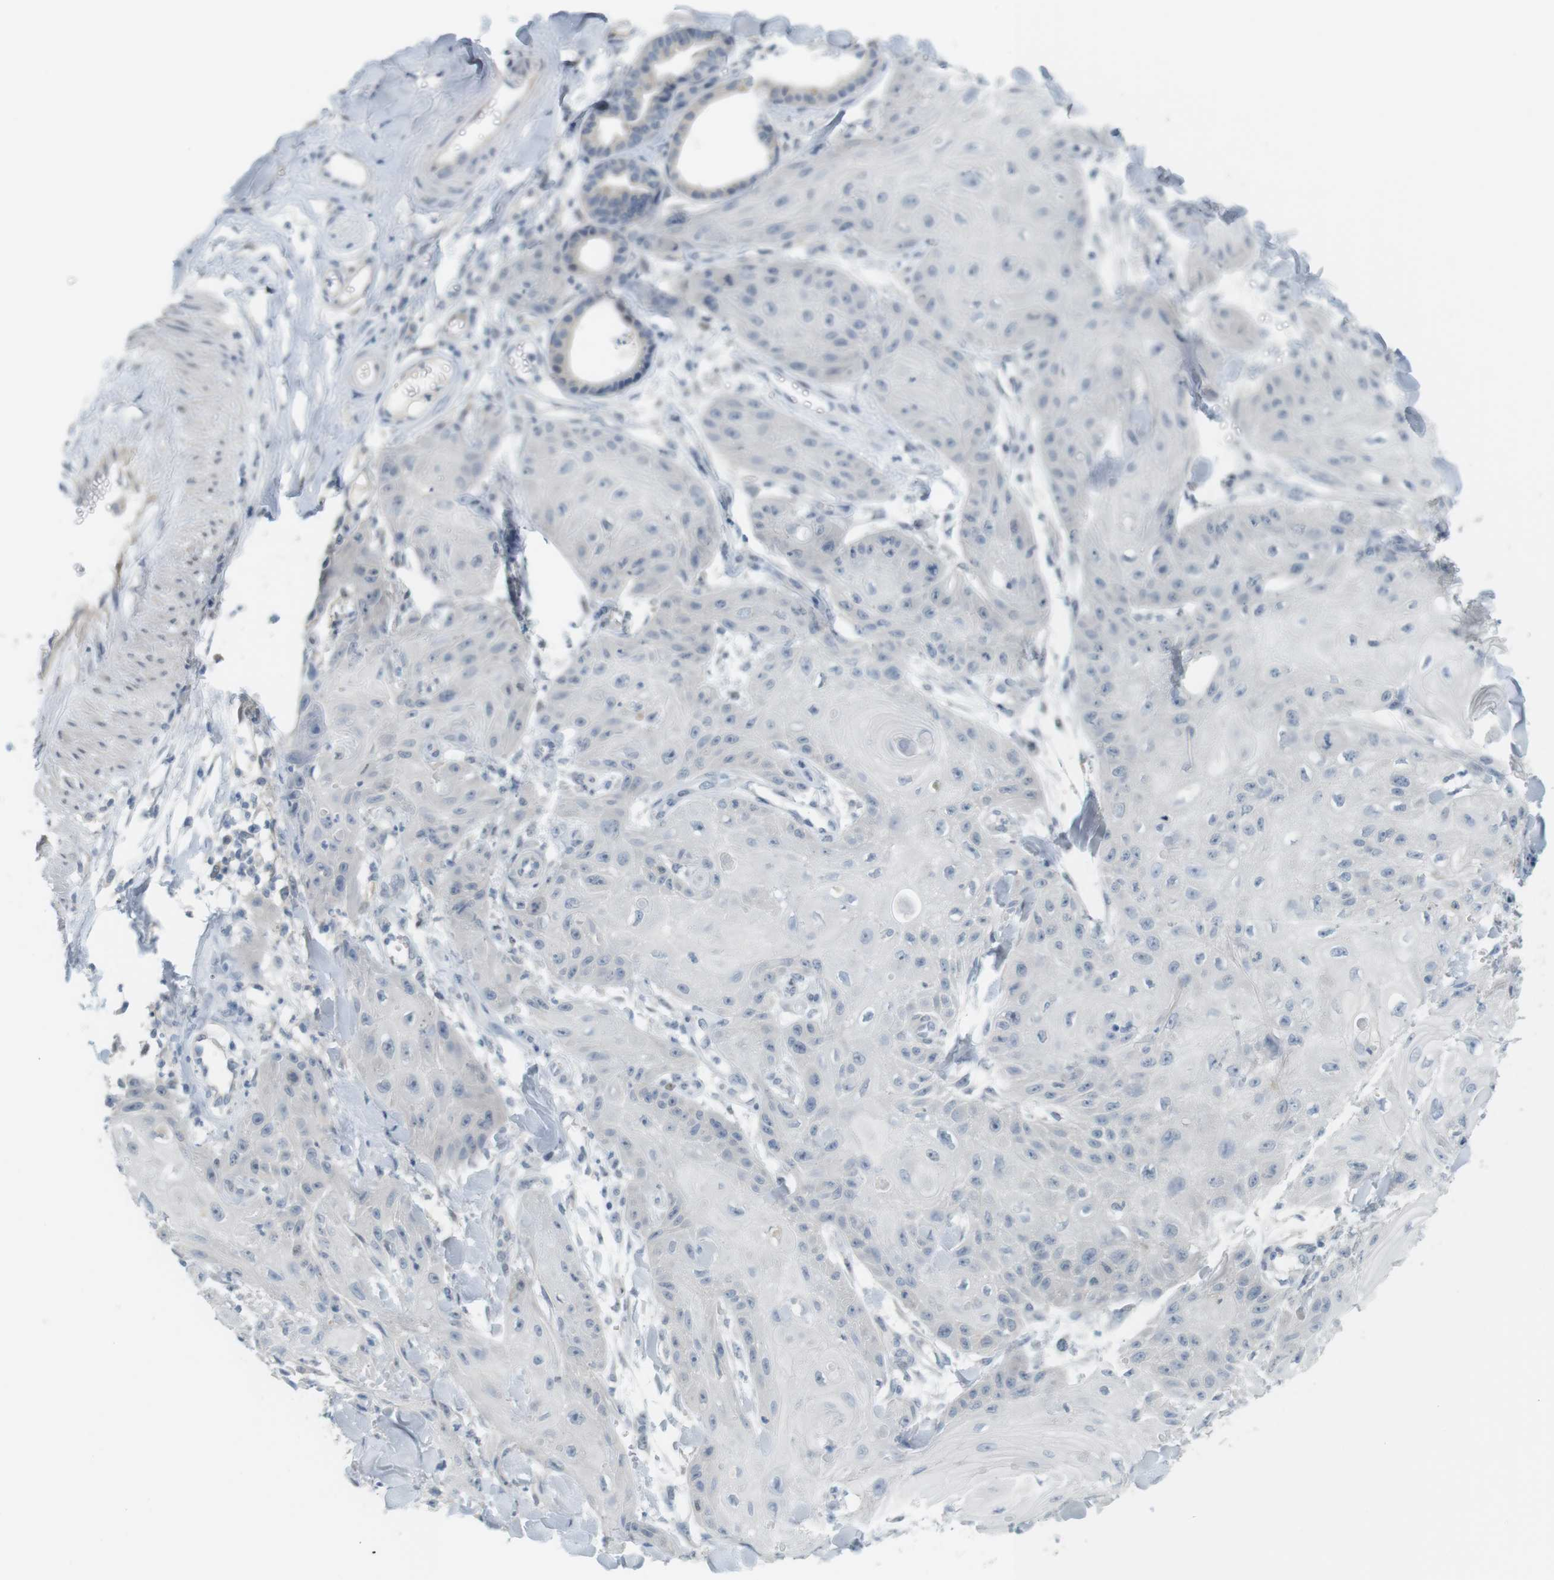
{"staining": {"intensity": "negative", "quantity": "none", "location": "none"}, "tissue": "skin cancer", "cell_type": "Tumor cells", "image_type": "cancer", "snomed": [{"axis": "morphology", "description": "Squamous cell carcinoma, NOS"}, {"axis": "topography", "description": "Skin"}], "caption": "High power microscopy histopathology image of an immunohistochemistry (IHC) histopathology image of skin cancer (squamous cell carcinoma), revealing no significant staining in tumor cells. (DAB (3,3'-diaminobenzidine) IHC visualized using brightfield microscopy, high magnification).", "gene": "CREB3L2", "patient": {"sex": "male", "age": 74}}